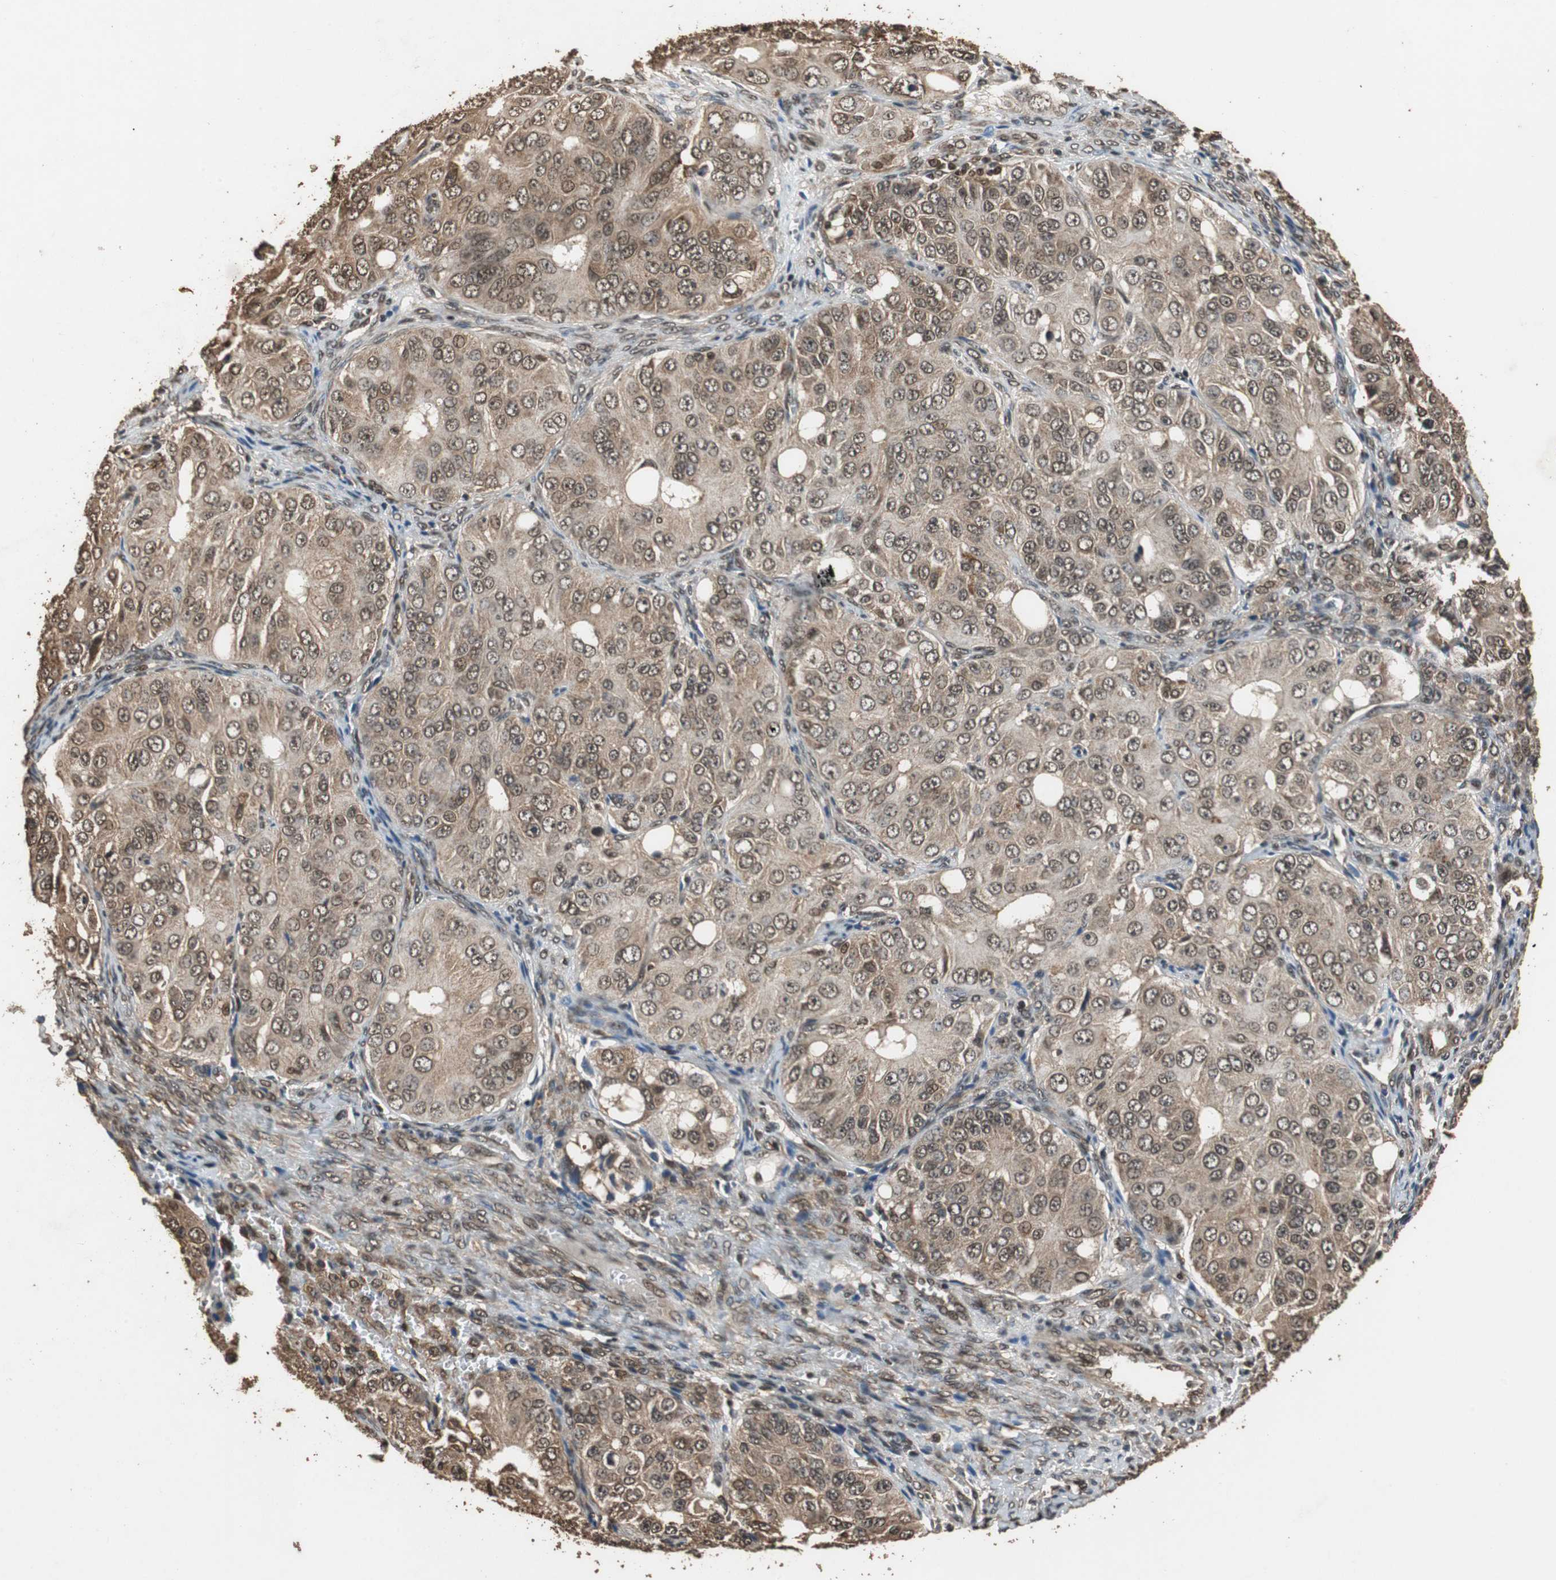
{"staining": {"intensity": "moderate", "quantity": ">75%", "location": "cytoplasmic/membranous,nuclear"}, "tissue": "ovarian cancer", "cell_type": "Tumor cells", "image_type": "cancer", "snomed": [{"axis": "morphology", "description": "Carcinoma, endometroid"}, {"axis": "topography", "description": "Ovary"}], "caption": "DAB immunohistochemical staining of human ovarian cancer (endometroid carcinoma) shows moderate cytoplasmic/membranous and nuclear protein staining in approximately >75% of tumor cells.", "gene": "ZNF18", "patient": {"sex": "female", "age": 51}}